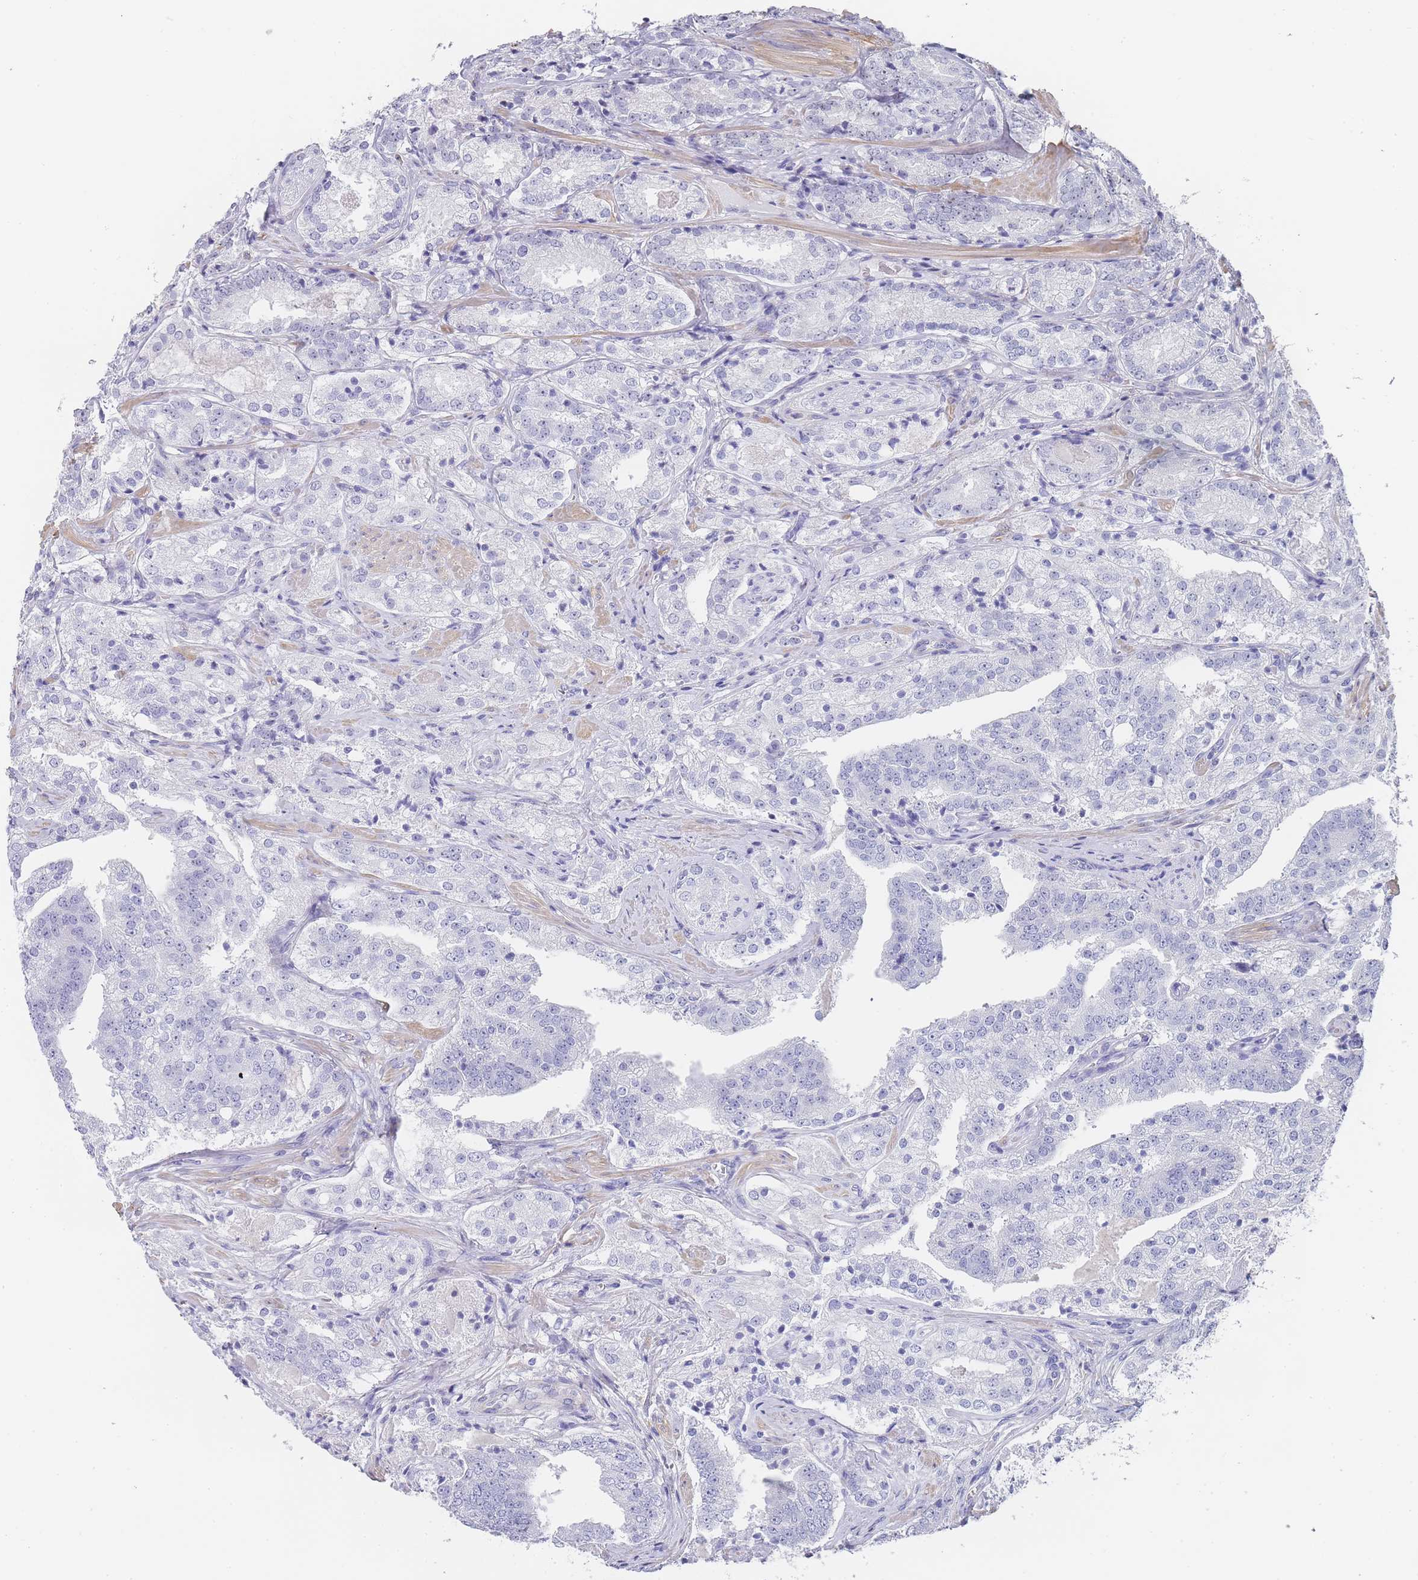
{"staining": {"intensity": "negative", "quantity": "none", "location": "none"}, "tissue": "prostate cancer", "cell_type": "Tumor cells", "image_type": "cancer", "snomed": [{"axis": "morphology", "description": "Adenocarcinoma, High grade"}, {"axis": "topography", "description": "Prostate"}], "caption": "A photomicrograph of prostate cancer (adenocarcinoma (high-grade)) stained for a protein exhibits no brown staining in tumor cells.", "gene": "NOP14", "patient": {"sex": "male", "age": 63}}